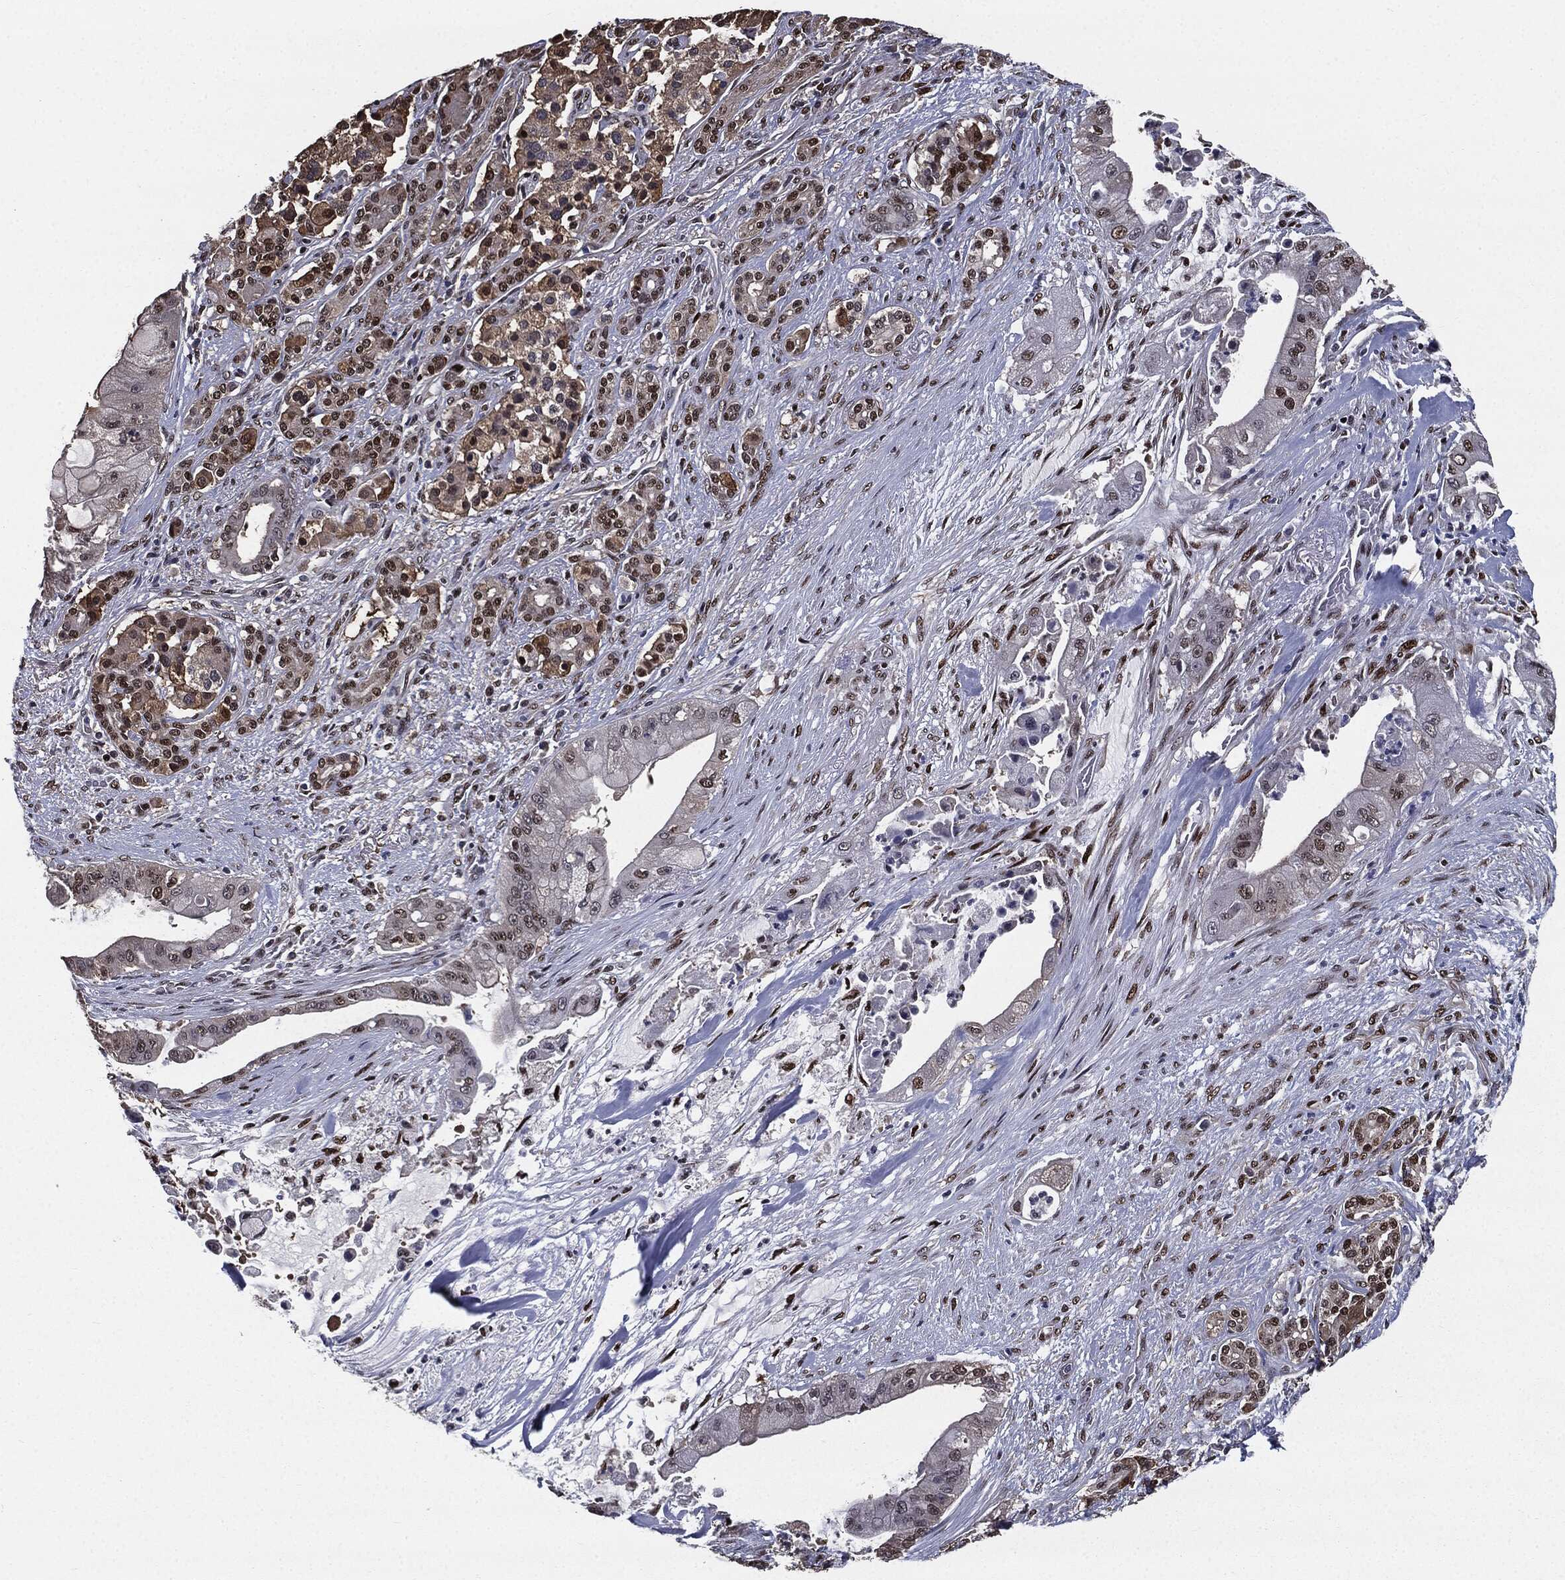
{"staining": {"intensity": "strong", "quantity": "25%-75%", "location": "nuclear"}, "tissue": "pancreatic cancer", "cell_type": "Tumor cells", "image_type": "cancer", "snomed": [{"axis": "morphology", "description": "Normal tissue, NOS"}, {"axis": "morphology", "description": "Inflammation, NOS"}, {"axis": "morphology", "description": "Adenocarcinoma, NOS"}, {"axis": "topography", "description": "Pancreas"}], "caption": "High-power microscopy captured an IHC micrograph of pancreatic cancer, revealing strong nuclear positivity in approximately 25%-75% of tumor cells. The staining was performed using DAB, with brown indicating positive protein expression. Nuclei are stained blue with hematoxylin.", "gene": "JUN", "patient": {"sex": "male", "age": 57}}